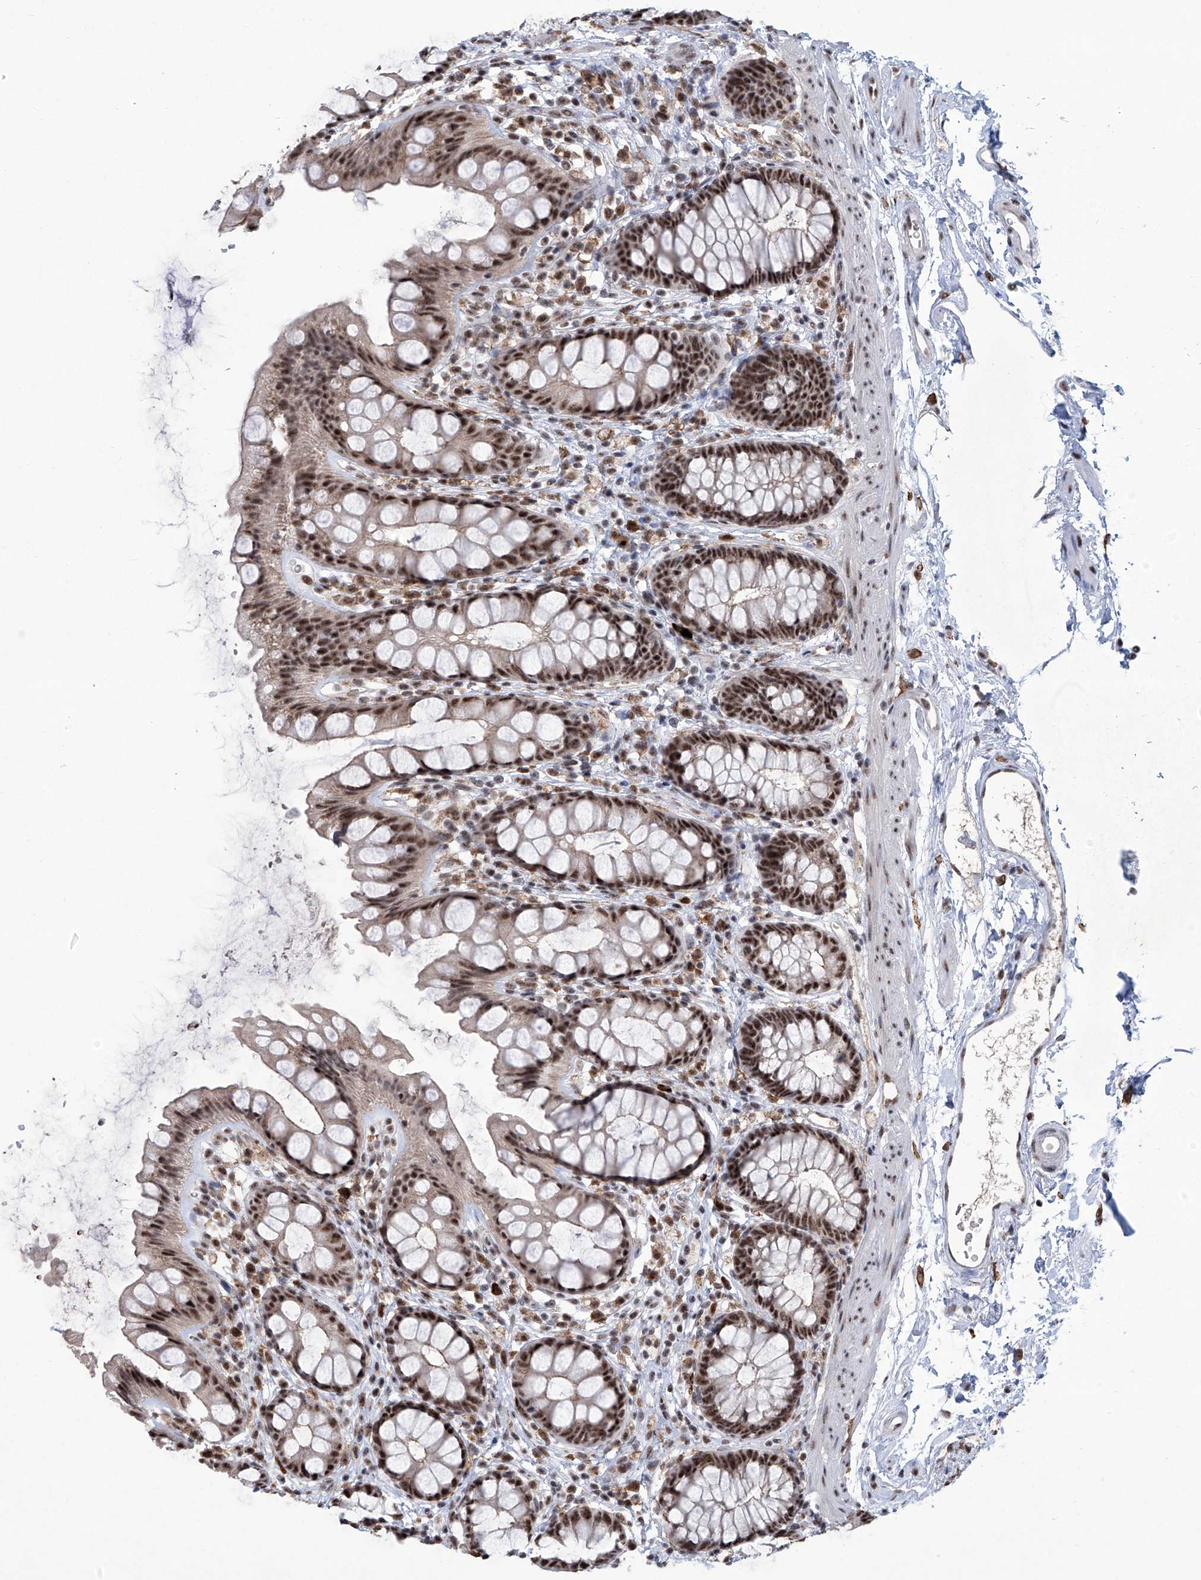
{"staining": {"intensity": "strong", "quantity": ">75%", "location": "nuclear"}, "tissue": "rectum", "cell_type": "Glandular cells", "image_type": "normal", "snomed": [{"axis": "morphology", "description": "Normal tissue, NOS"}, {"axis": "topography", "description": "Rectum"}], "caption": "Immunohistochemical staining of normal human rectum displays >75% levels of strong nuclear protein positivity in about >75% of glandular cells. Nuclei are stained in blue.", "gene": "FBXL4", "patient": {"sex": "female", "age": 65}}